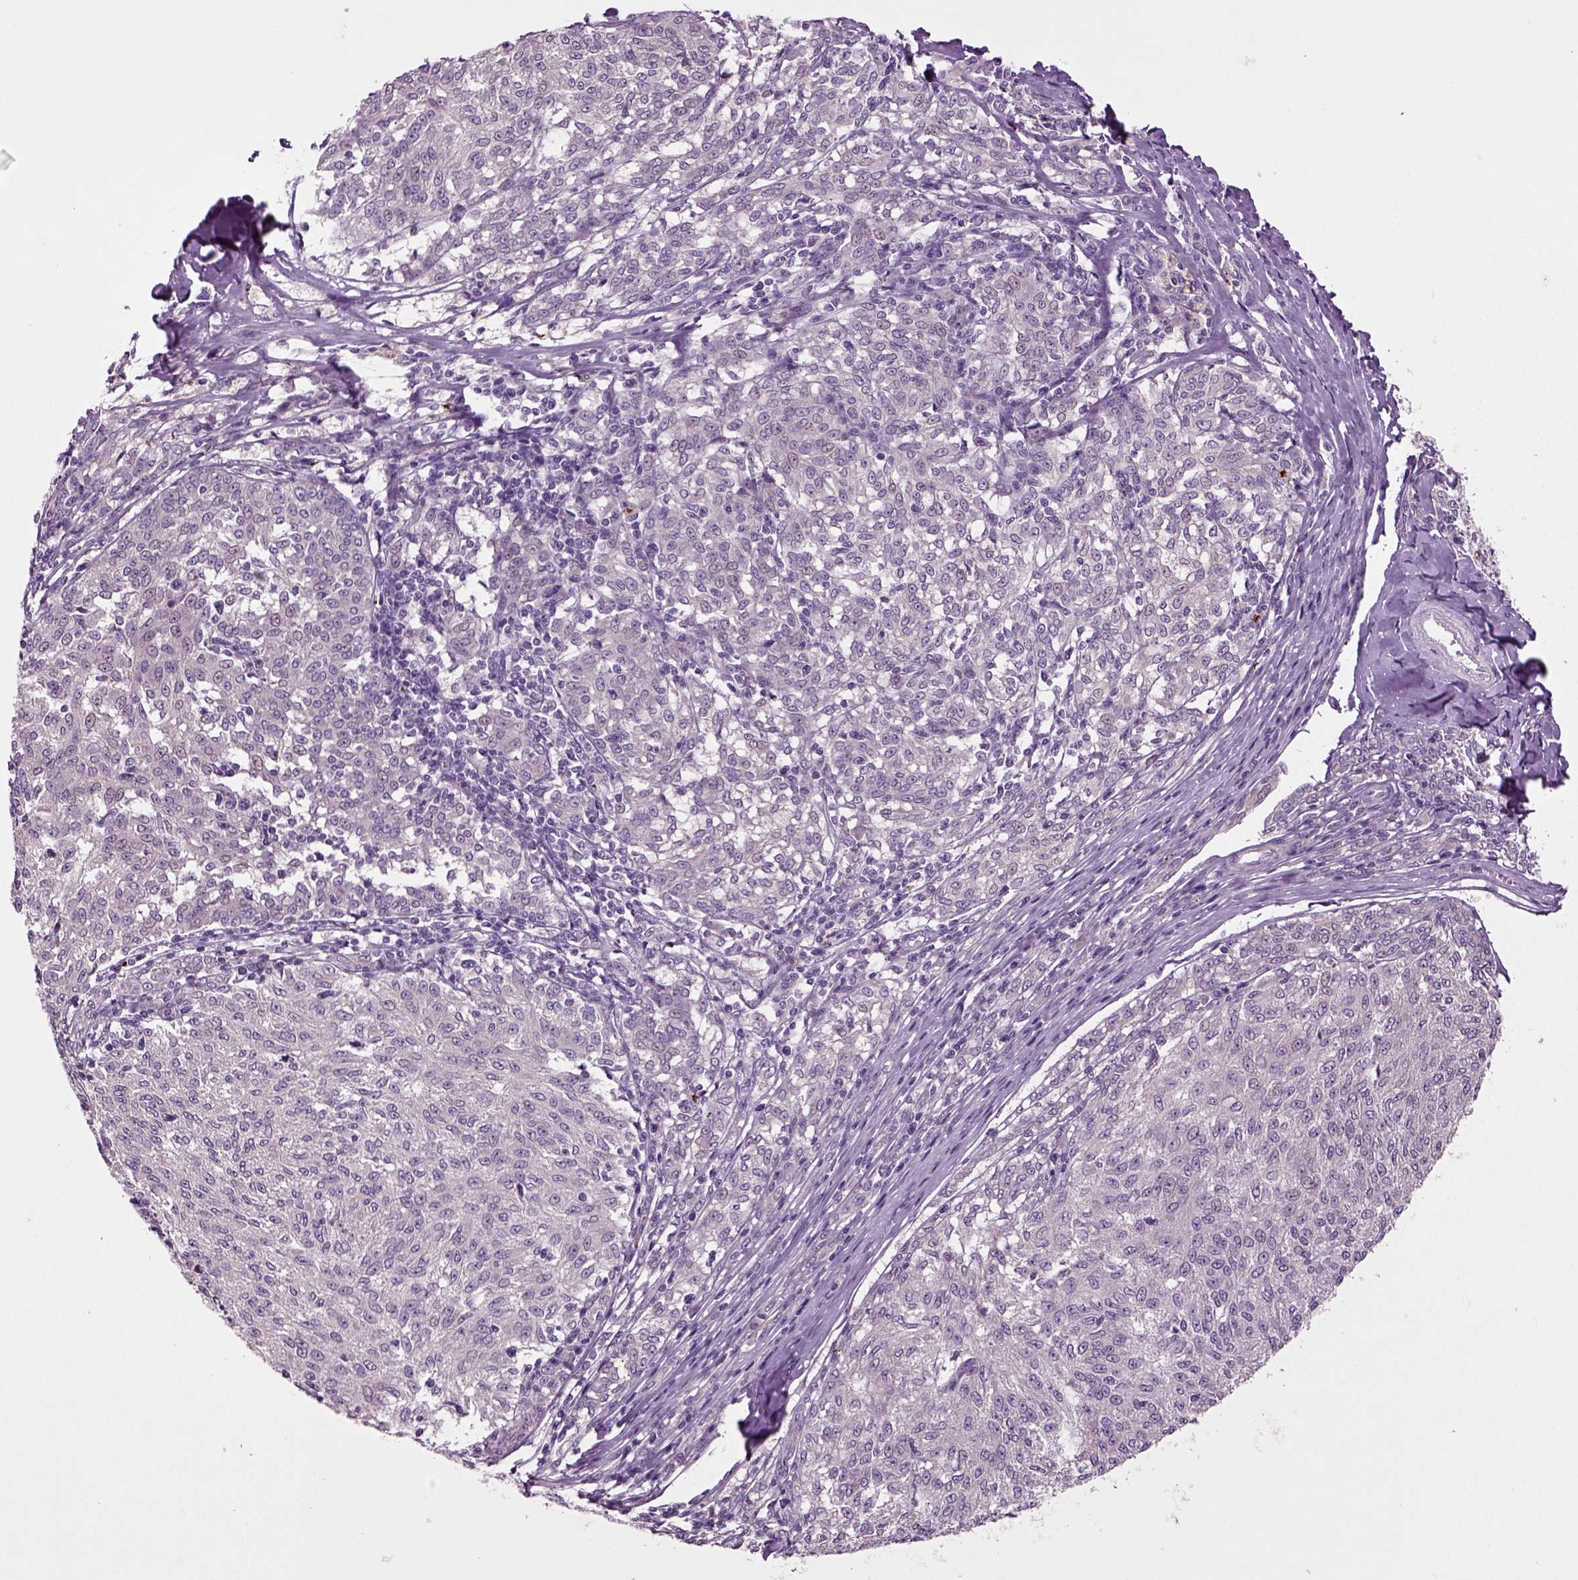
{"staining": {"intensity": "negative", "quantity": "none", "location": "none"}, "tissue": "melanoma", "cell_type": "Tumor cells", "image_type": "cancer", "snomed": [{"axis": "morphology", "description": "Malignant melanoma, NOS"}, {"axis": "topography", "description": "Skin"}], "caption": "High power microscopy photomicrograph of an immunohistochemistry photomicrograph of melanoma, revealing no significant positivity in tumor cells.", "gene": "SLC17A6", "patient": {"sex": "female", "age": 72}}